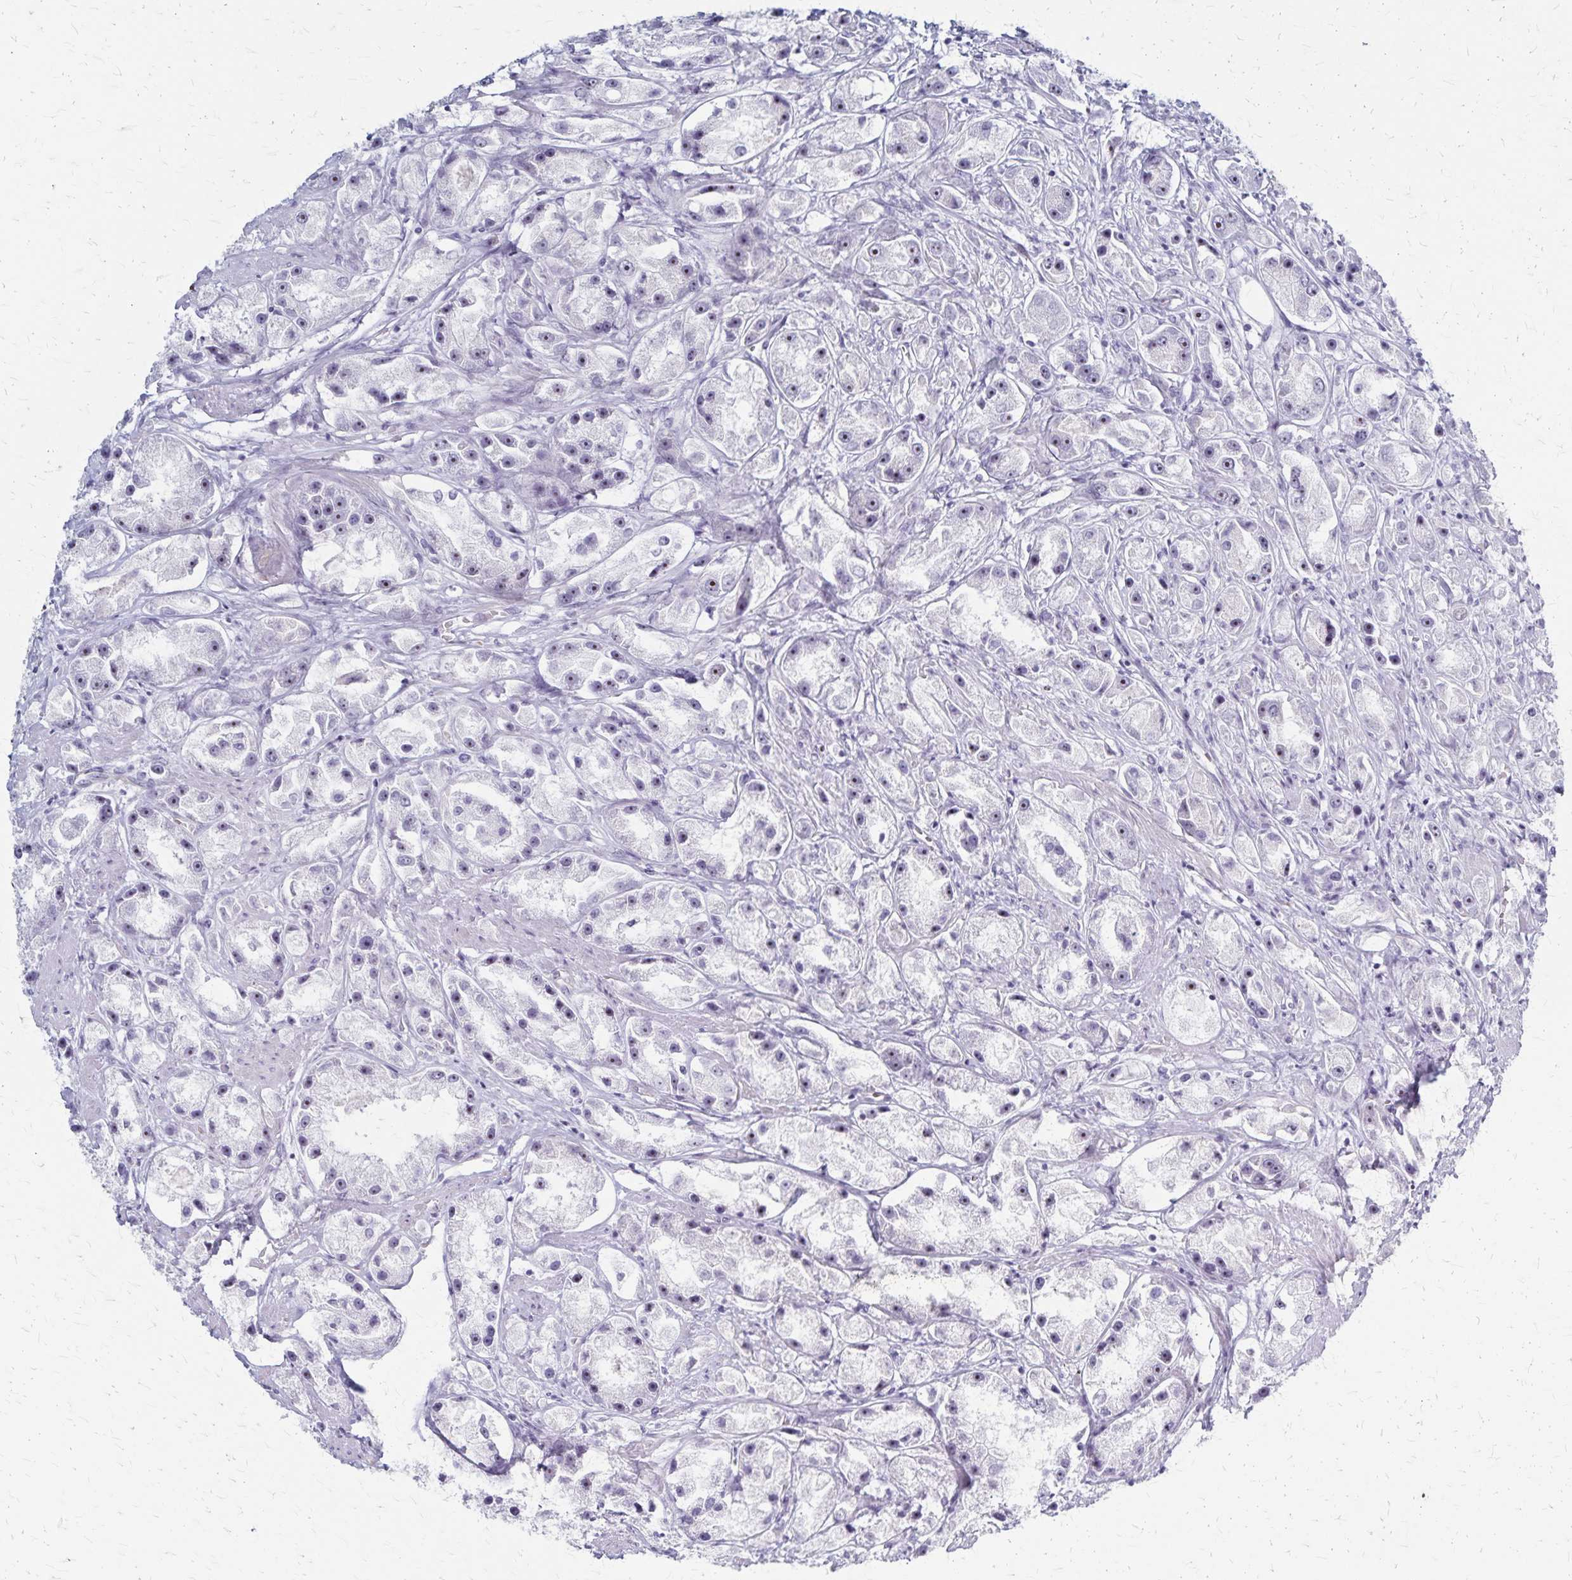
{"staining": {"intensity": "negative", "quantity": "none", "location": "none"}, "tissue": "prostate cancer", "cell_type": "Tumor cells", "image_type": "cancer", "snomed": [{"axis": "morphology", "description": "Adenocarcinoma, High grade"}, {"axis": "topography", "description": "Prostate"}], "caption": "DAB immunohistochemical staining of human adenocarcinoma (high-grade) (prostate) shows no significant expression in tumor cells.", "gene": "DLK2", "patient": {"sex": "male", "age": 67}}